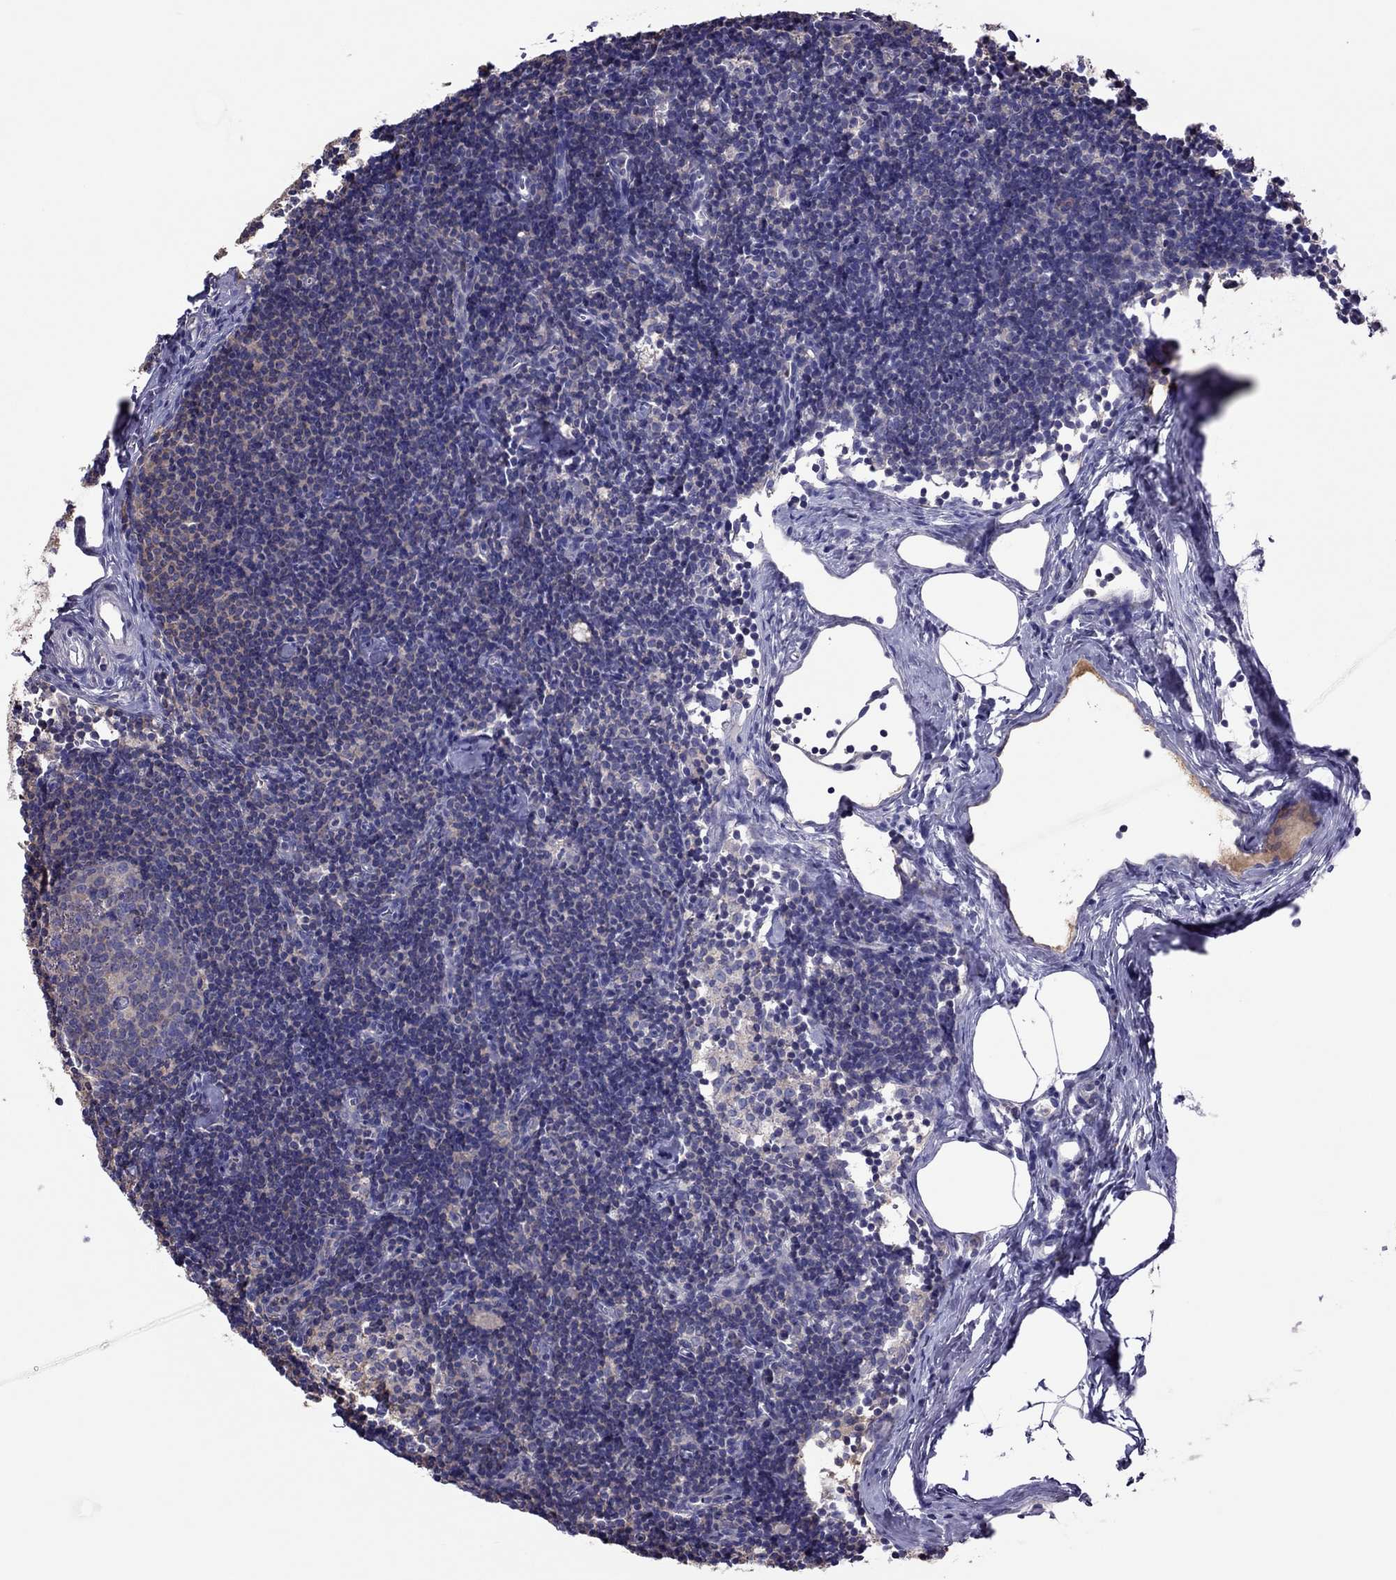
{"staining": {"intensity": "negative", "quantity": "none", "location": "none"}, "tissue": "lymph node", "cell_type": "Germinal center cells", "image_type": "normal", "snomed": [{"axis": "morphology", "description": "Normal tissue, NOS"}, {"axis": "topography", "description": "Lymph node"}], "caption": "DAB (3,3'-diaminobenzidine) immunohistochemical staining of unremarkable human lymph node displays no significant staining in germinal center cells.", "gene": "TEX22", "patient": {"sex": "female", "age": 42}}